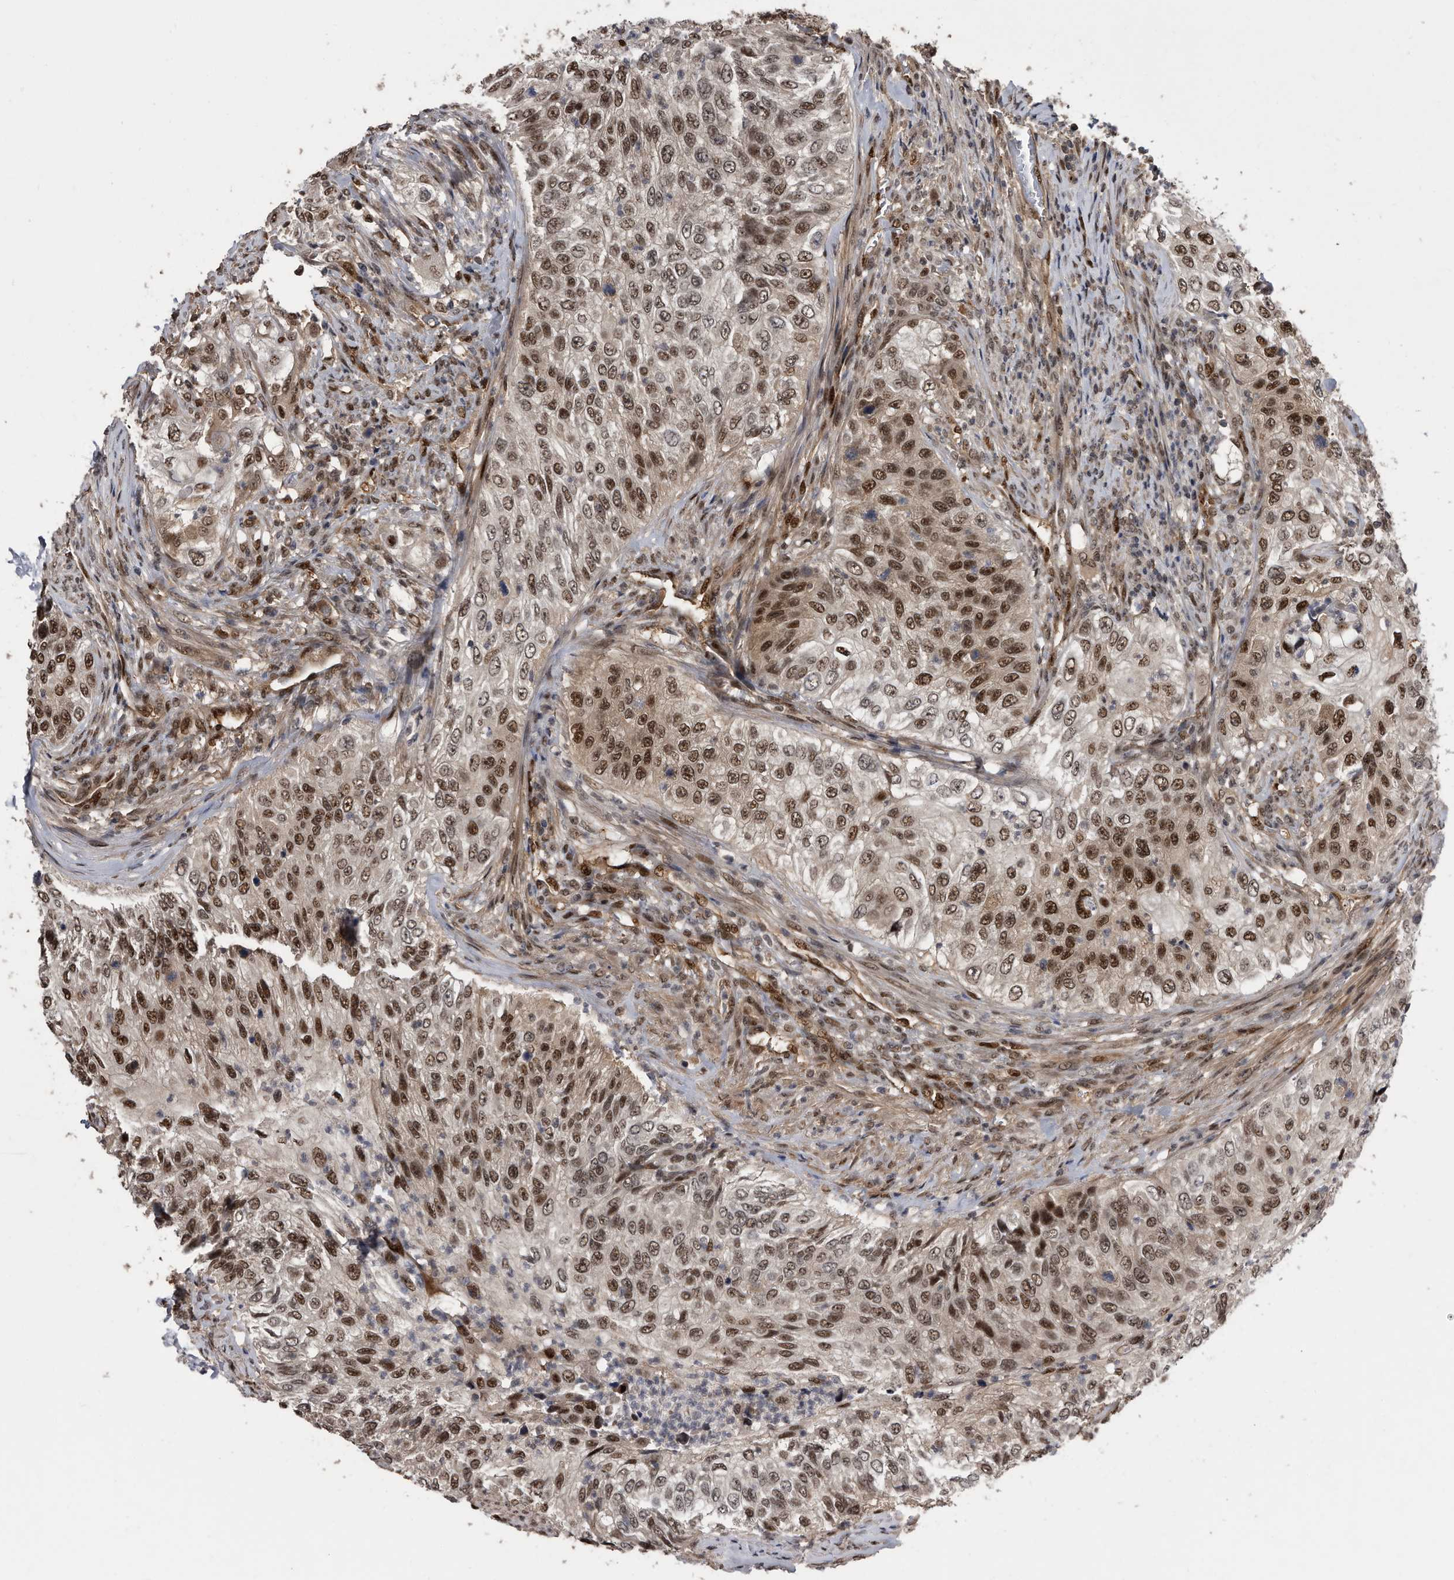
{"staining": {"intensity": "strong", "quantity": ">75%", "location": "nuclear"}, "tissue": "urothelial cancer", "cell_type": "Tumor cells", "image_type": "cancer", "snomed": [{"axis": "morphology", "description": "Urothelial carcinoma, High grade"}, {"axis": "topography", "description": "Urinary bladder"}], "caption": "This photomicrograph shows immunohistochemistry (IHC) staining of urothelial cancer, with high strong nuclear expression in about >75% of tumor cells.", "gene": "RAD23B", "patient": {"sex": "female", "age": 60}}